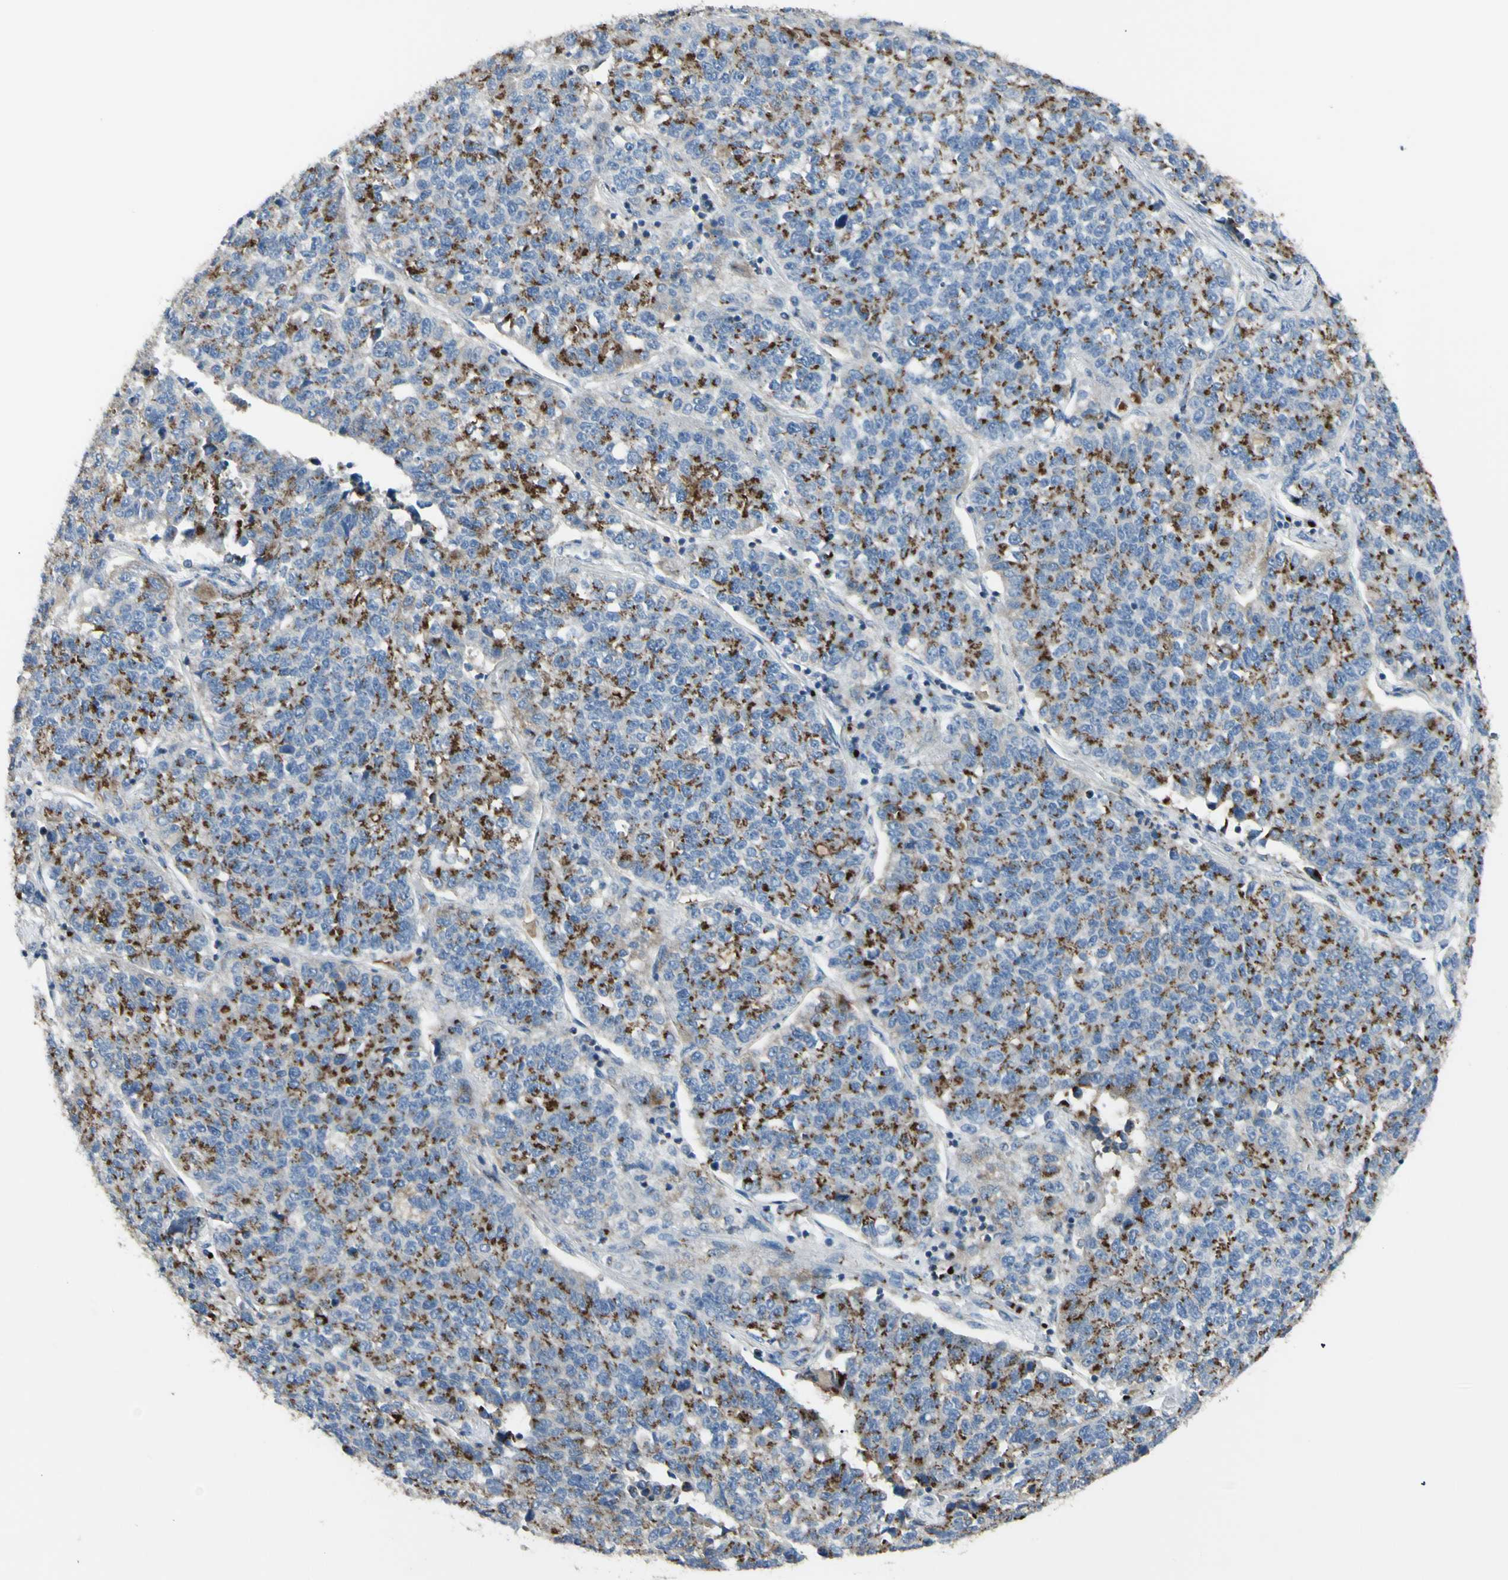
{"staining": {"intensity": "moderate", "quantity": "25%-75%", "location": "cytoplasmic/membranous"}, "tissue": "lung cancer", "cell_type": "Tumor cells", "image_type": "cancer", "snomed": [{"axis": "morphology", "description": "Adenocarcinoma, NOS"}, {"axis": "topography", "description": "Lung"}], "caption": "Protein expression analysis of lung adenocarcinoma displays moderate cytoplasmic/membranous positivity in approximately 25%-75% of tumor cells.", "gene": "B4GALT3", "patient": {"sex": "male", "age": 49}}